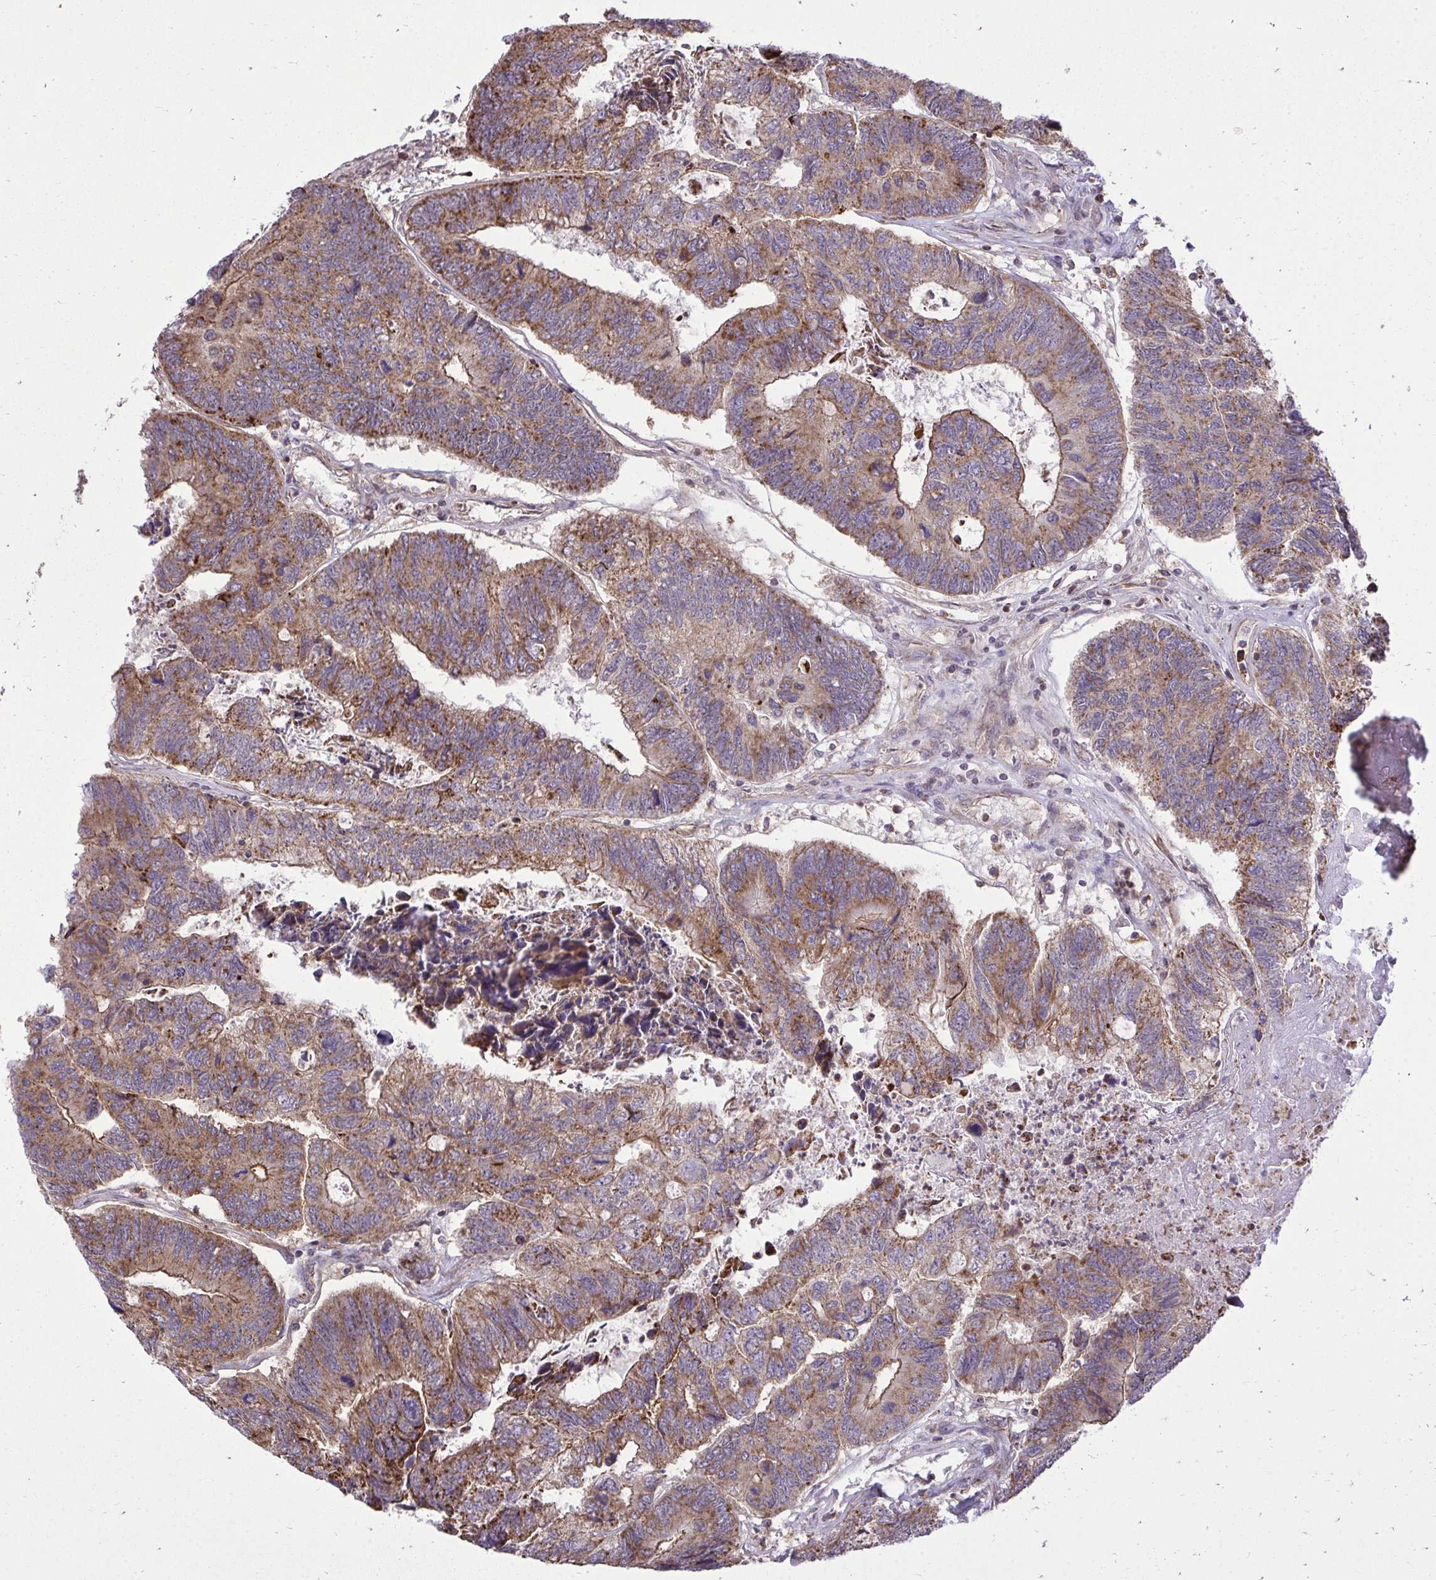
{"staining": {"intensity": "moderate", "quantity": ">75%", "location": "cytoplasmic/membranous"}, "tissue": "colorectal cancer", "cell_type": "Tumor cells", "image_type": "cancer", "snomed": [{"axis": "morphology", "description": "Adenocarcinoma, NOS"}, {"axis": "topography", "description": "Colon"}], "caption": "Human colorectal adenocarcinoma stained for a protein (brown) demonstrates moderate cytoplasmic/membranous positive positivity in about >75% of tumor cells.", "gene": "SLC7A5", "patient": {"sex": "female", "age": 67}}